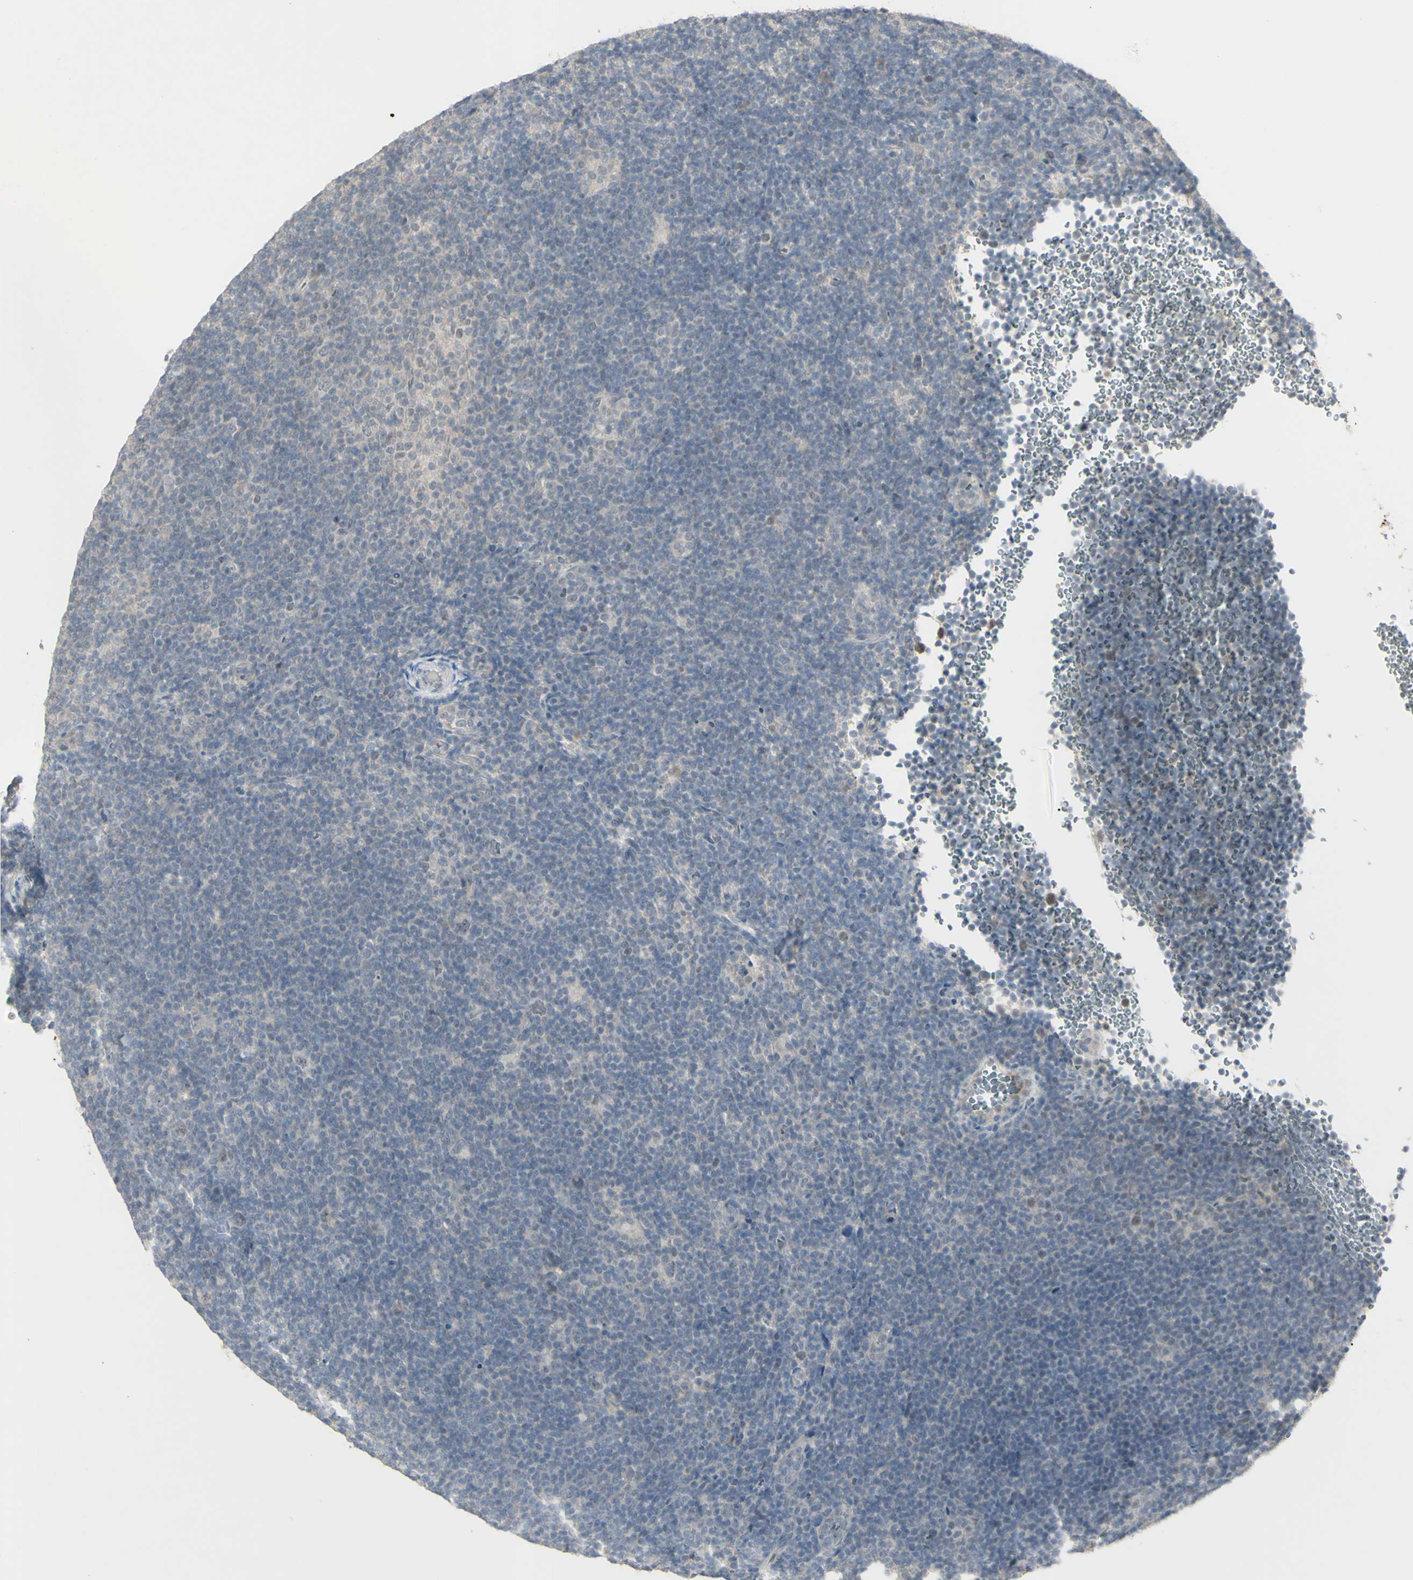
{"staining": {"intensity": "negative", "quantity": "none", "location": "none"}, "tissue": "lymphoma", "cell_type": "Tumor cells", "image_type": "cancer", "snomed": [{"axis": "morphology", "description": "Hodgkin's disease, NOS"}, {"axis": "topography", "description": "Lymph node"}], "caption": "This is a histopathology image of immunohistochemistry (IHC) staining of Hodgkin's disease, which shows no staining in tumor cells. The staining was performed using DAB (3,3'-diaminobenzidine) to visualize the protein expression in brown, while the nuclei were stained in blue with hematoxylin (Magnification: 20x).", "gene": "PIAS4", "patient": {"sex": "female", "age": 57}}